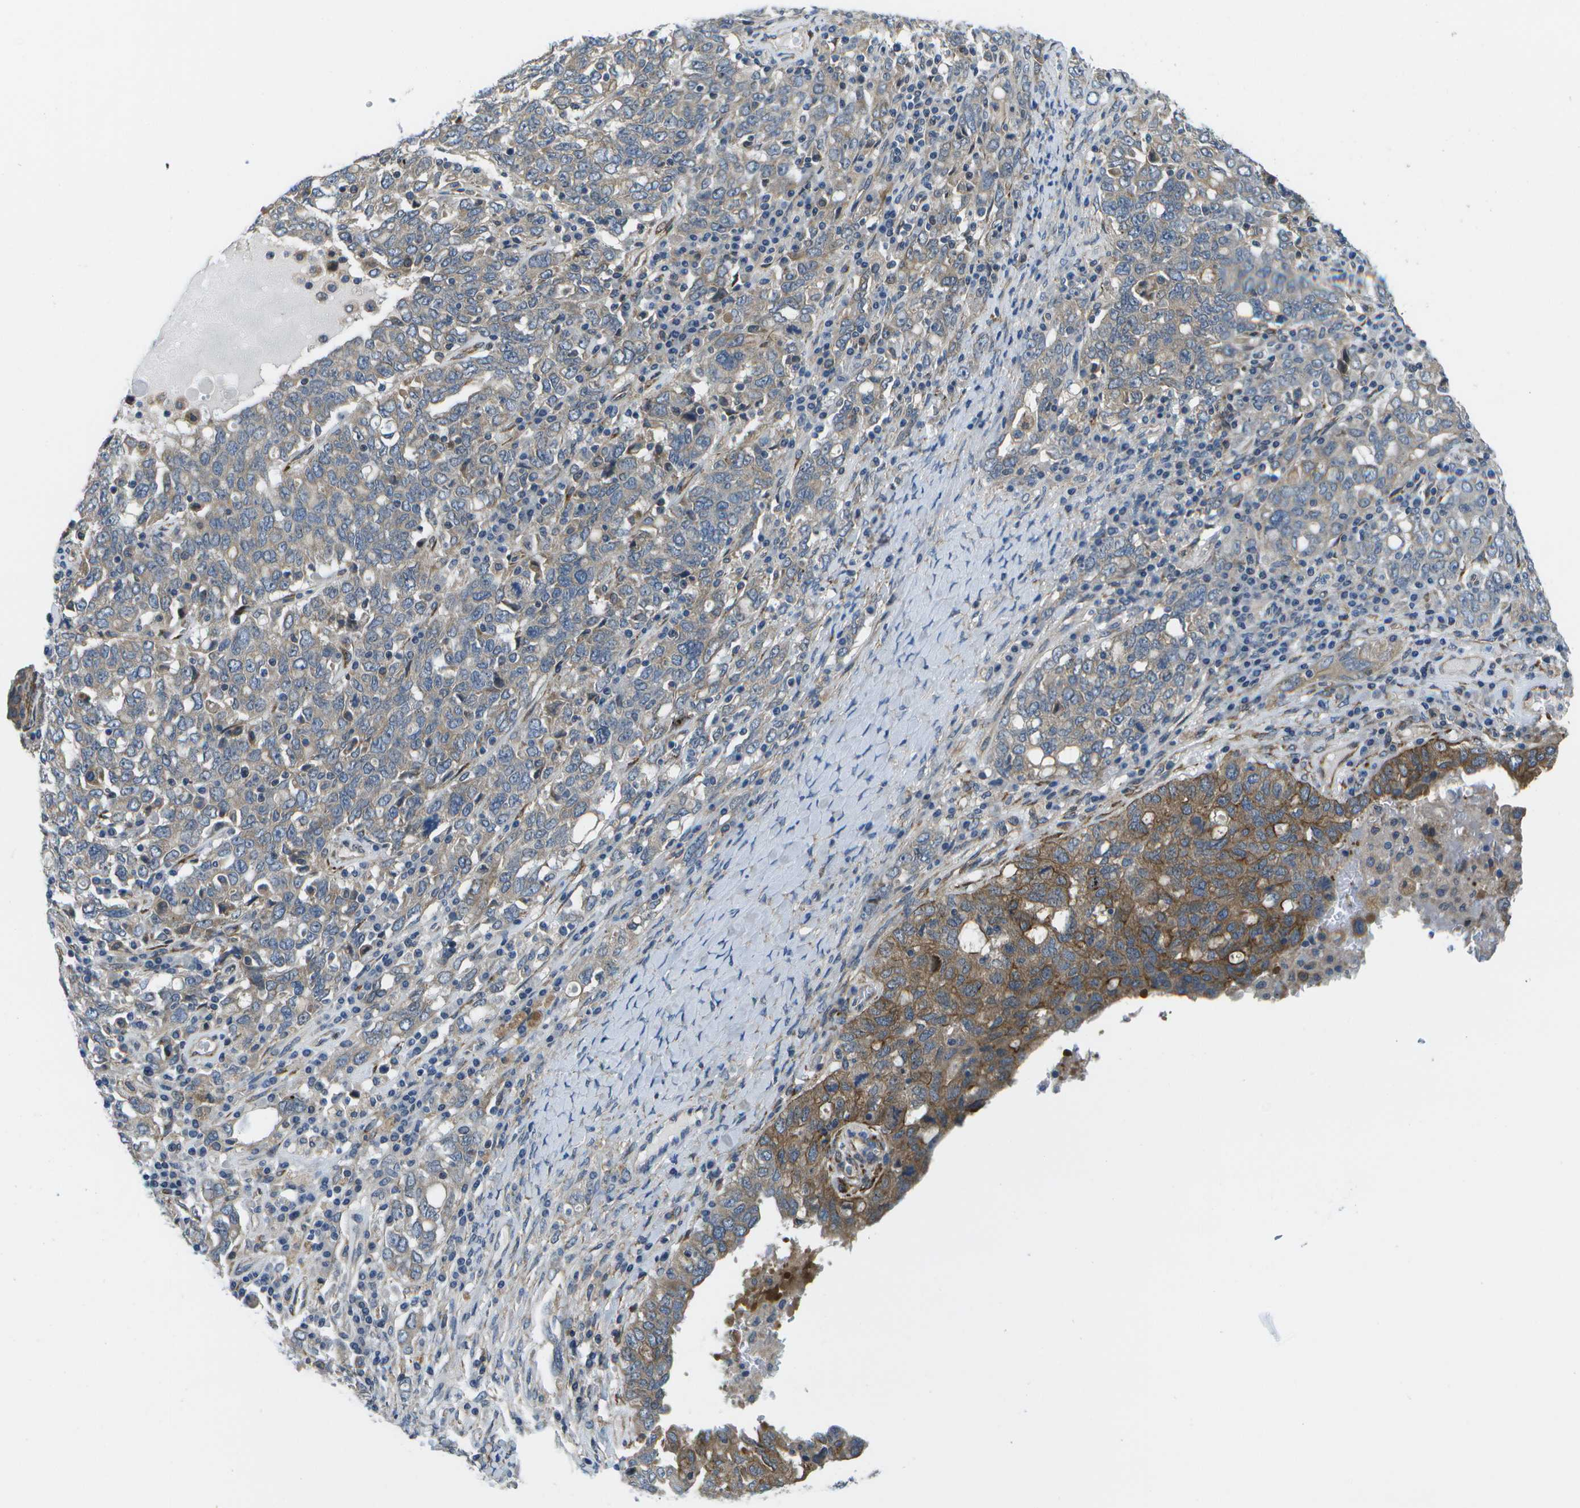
{"staining": {"intensity": "moderate", "quantity": "<25%", "location": "cytoplasmic/membranous"}, "tissue": "ovarian cancer", "cell_type": "Tumor cells", "image_type": "cancer", "snomed": [{"axis": "morphology", "description": "Carcinoma, endometroid"}, {"axis": "topography", "description": "Ovary"}], "caption": "Human ovarian endometroid carcinoma stained with a protein marker displays moderate staining in tumor cells.", "gene": "P3H1", "patient": {"sex": "female", "age": 62}}